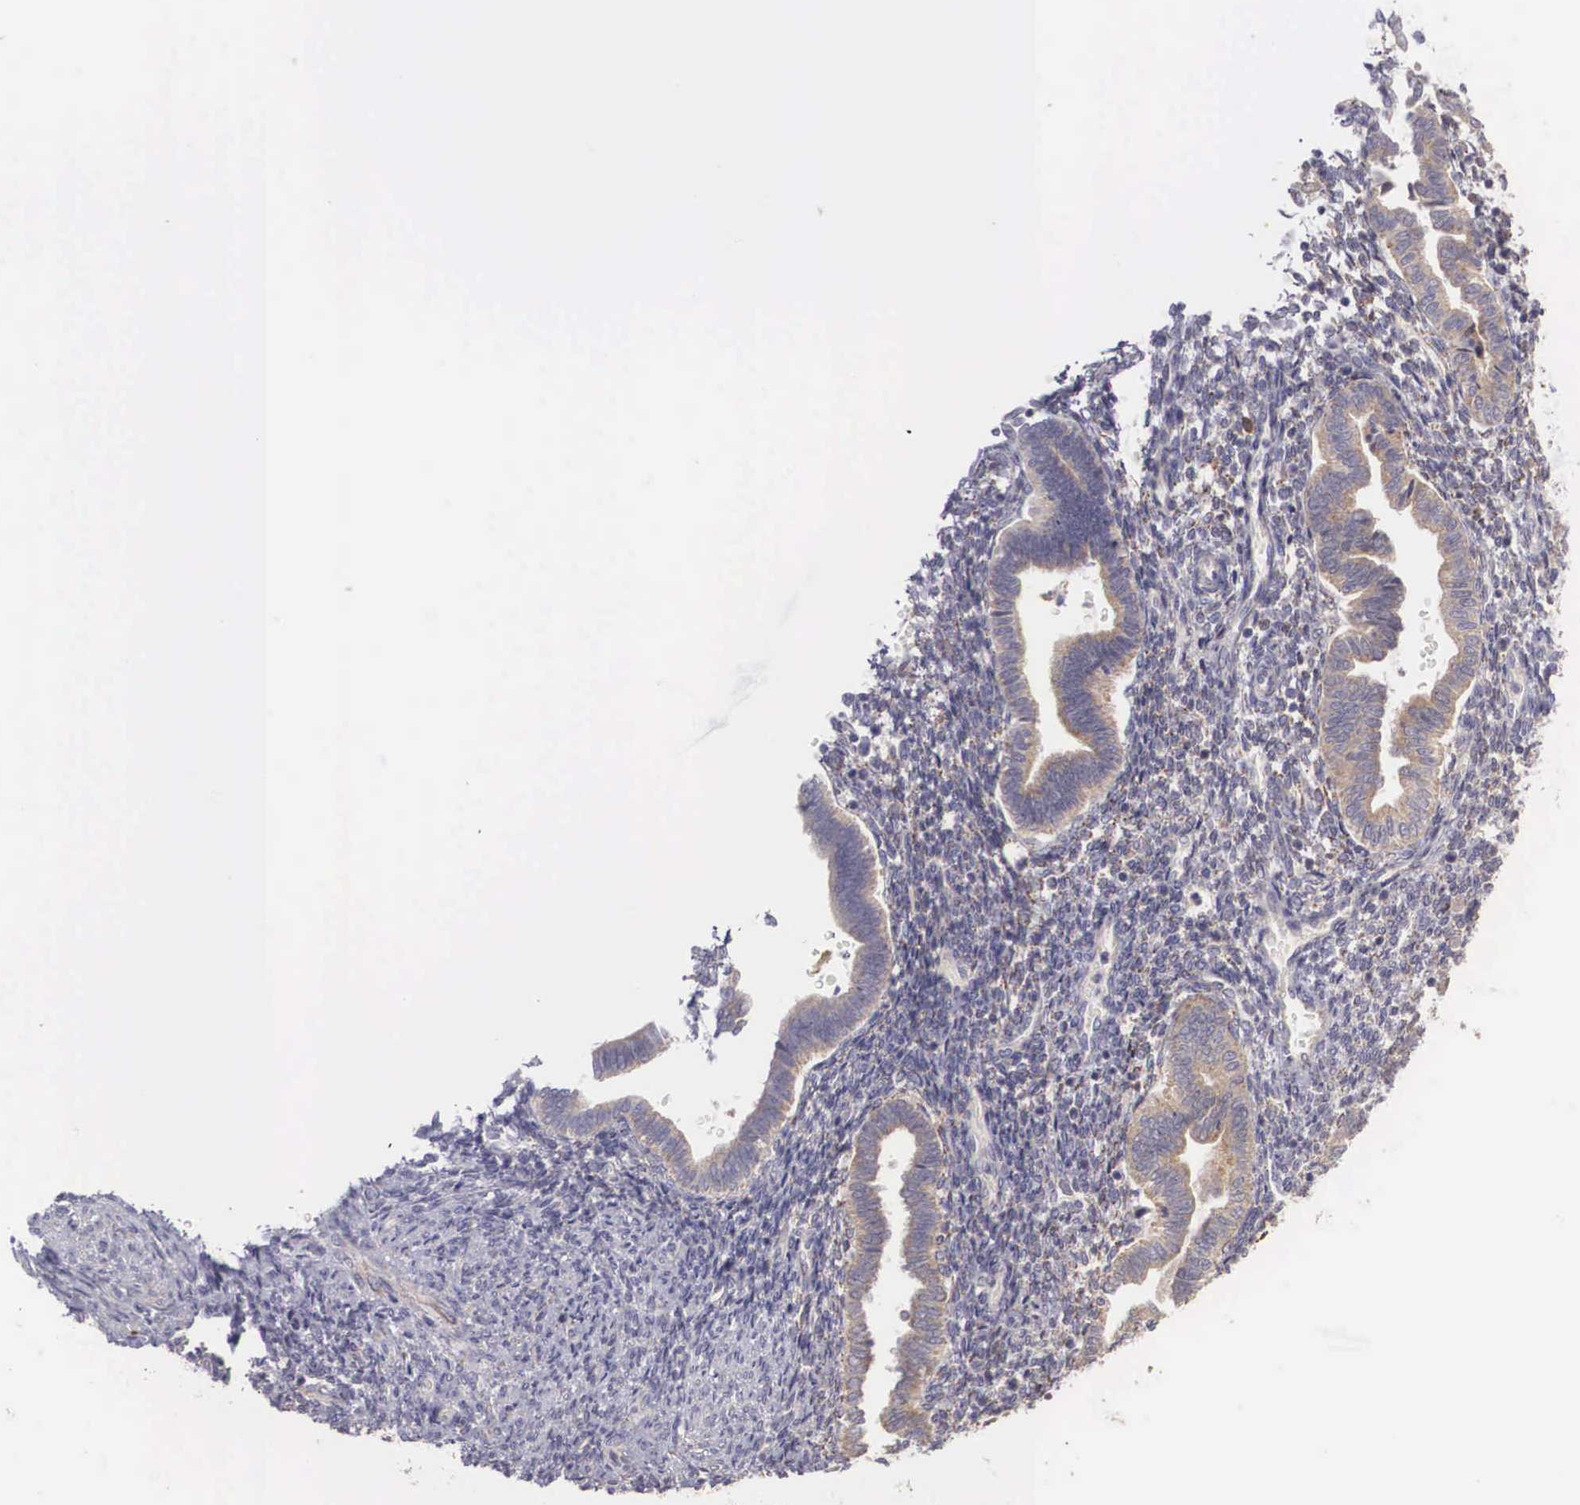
{"staining": {"intensity": "negative", "quantity": "none", "location": "none"}, "tissue": "endometrium", "cell_type": "Cells in endometrial stroma", "image_type": "normal", "snomed": [{"axis": "morphology", "description": "Normal tissue, NOS"}, {"axis": "topography", "description": "Endometrium"}], "caption": "Immunohistochemistry of normal endometrium displays no staining in cells in endometrial stroma.", "gene": "NREP", "patient": {"sex": "female", "age": 36}}